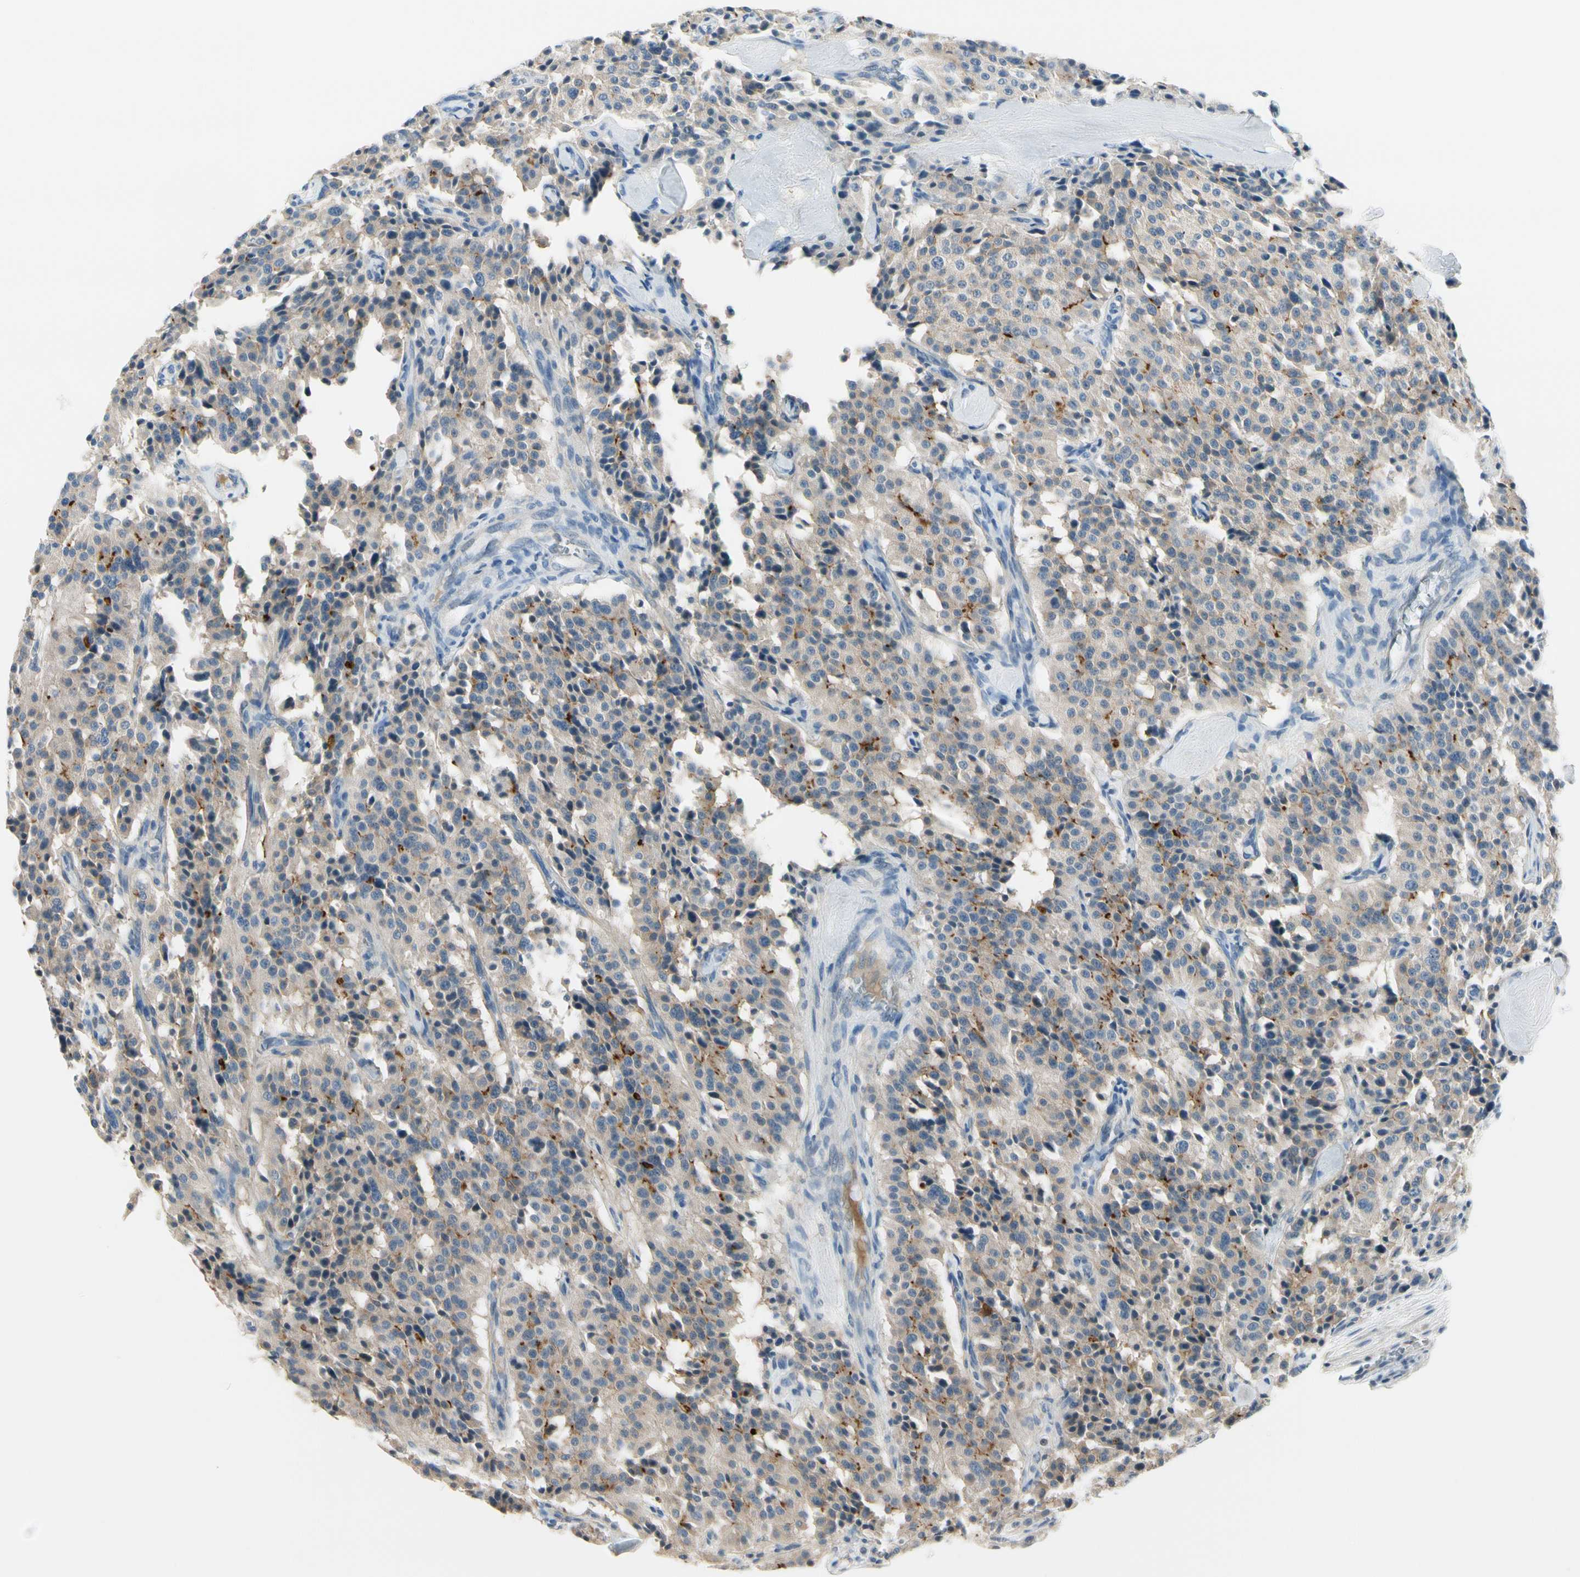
{"staining": {"intensity": "moderate", "quantity": "<25%", "location": "cytoplasmic/membranous"}, "tissue": "carcinoid", "cell_type": "Tumor cells", "image_type": "cancer", "snomed": [{"axis": "morphology", "description": "Carcinoid, malignant, NOS"}, {"axis": "topography", "description": "Lung"}], "caption": "Immunohistochemistry (IHC) (DAB) staining of human carcinoid (malignant) exhibits moderate cytoplasmic/membranous protein positivity in about <25% of tumor cells.", "gene": "PEBP1", "patient": {"sex": "male", "age": 30}}